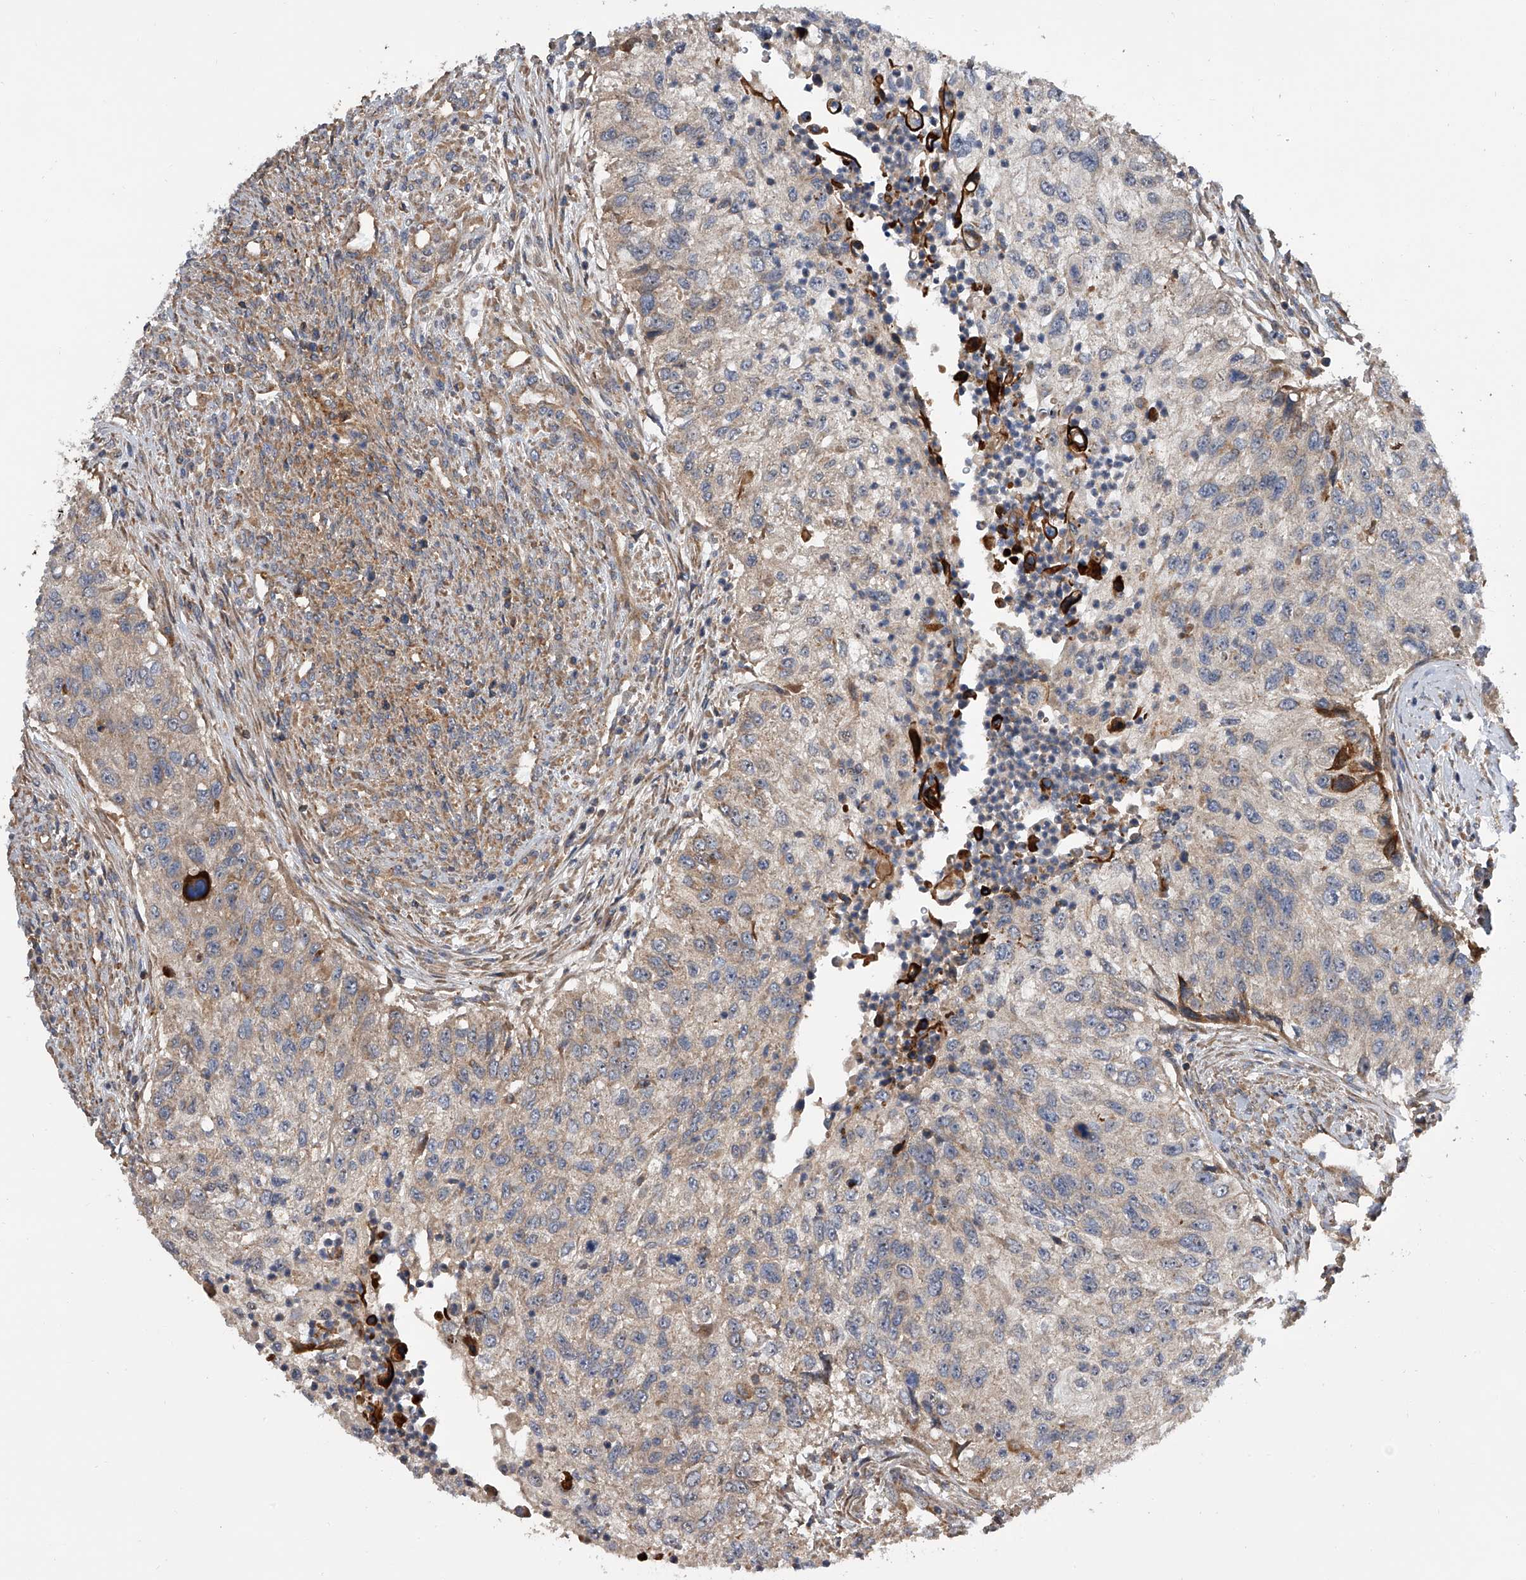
{"staining": {"intensity": "weak", "quantity": "25%-75%", "location": "cytoplasmic/membranous"}, "tissue": "urothelial cancer", "cell_type": "Tumor cells", "image_type": "cancer", "snomed": [{"axis": "morphology", "description": "Urothelial carcinoma, High grade"}, {"axis": "topography", "description": "Urinary bladder"}], "caption": "Protein analysis of high-grade urothelial carcinoma tissue displays weak cytoplasmic/membranous expression in approximately 25%-75% of tumor cells. The protein is stained brown, and the nuclei are stained in blue (DAB (3,3'-diaminobenzidine) IHC with brightfield microscopy, high magnification).", "gene": "USP47", "patient": {"sex": "female", "age": 60}}